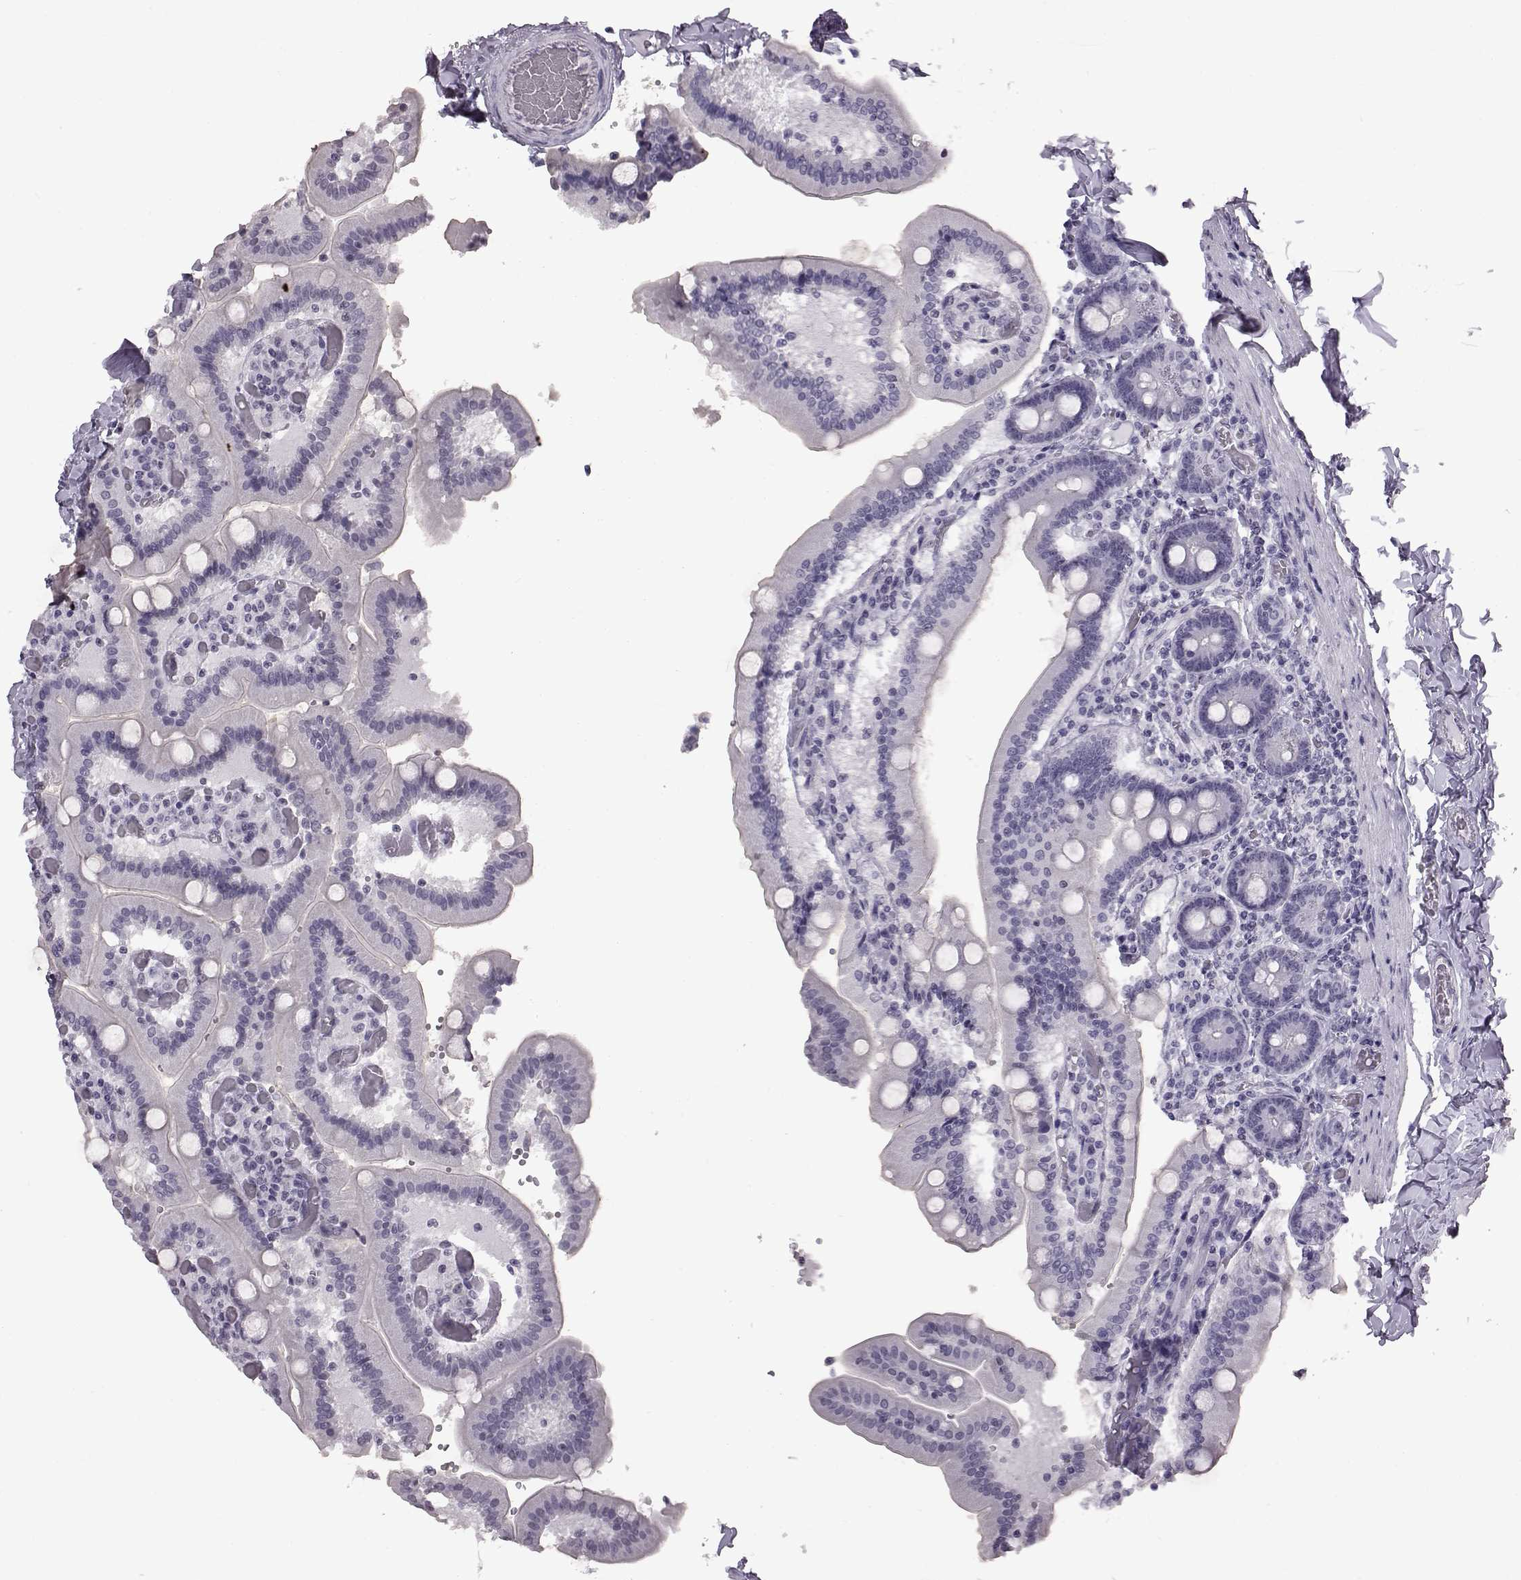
{"staining": {"intensity": "negative", "quantity": "none", "location": "none"}, "tissue": "duodenum", "cell_type": "Glandular cells", "image_type": "normal", "snomed": [{"axis": "morphology", "description": "Normal tissue, NOS"}, {"axis": "topography", "description": "Duodenum"}], "caption": "Immunohistochemistry micrograph of normal human duodenum stained for a protein (brown), which reveals no positivity in glandular cells. Nuclei are stained in blue.", "gene": "ADGRG2", "patient": {"sex": "female", "age": 62}}